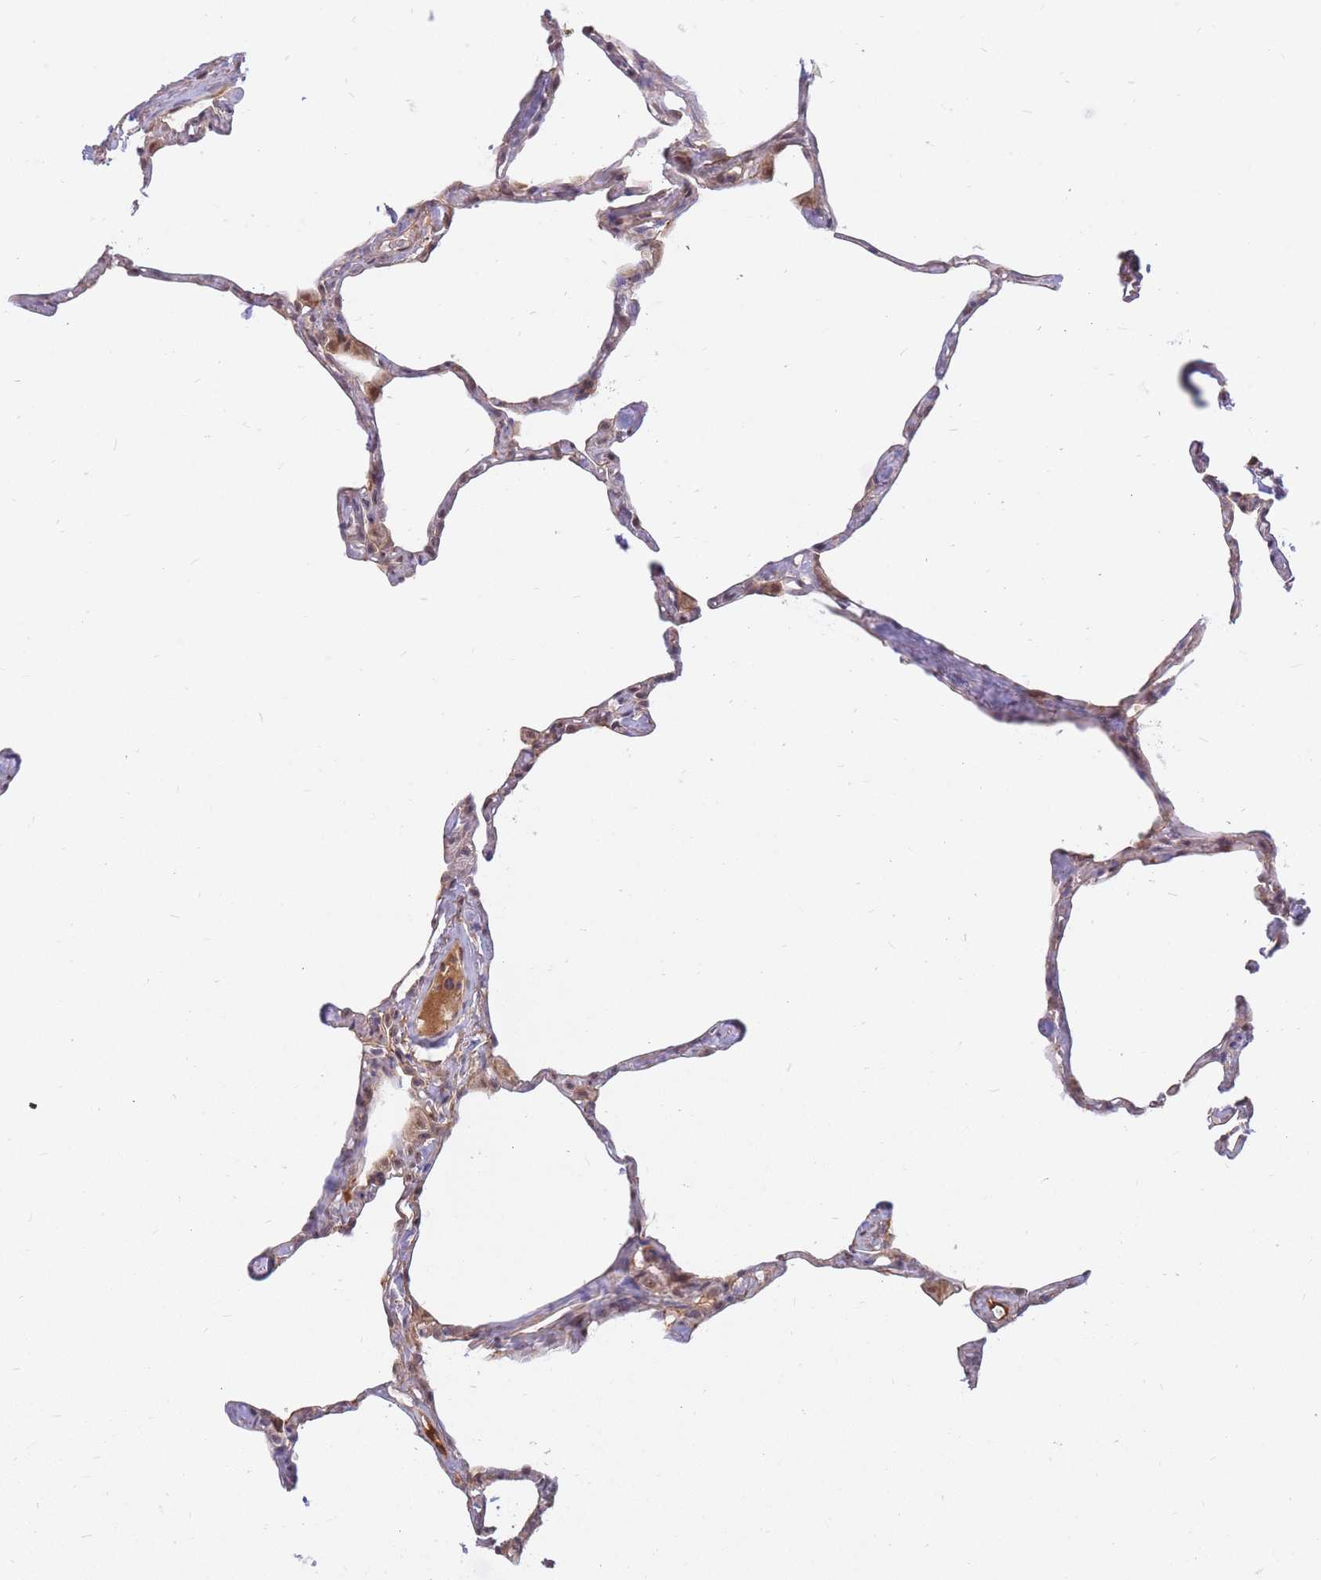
{"staining": {"intensity": "moderate", "quantity": "<25%", "location": "nuclear"}, "tissue": "lung", "cell_type": "Alveolar cells", "image_type": "normal", "snomed": [{"axis": "morphology", "description": "Normal tissue, NOS"}, {"axis": "topography", "description": "Lung"}], "caption": "Protein expression analysis of unremarkable lung reveals moderate nuclear staining in about <25% of alveolar cells. Nuclei are stained in blue.", "gene": "ERICH6B", "patient": {"sex": "male", "age": 65}}